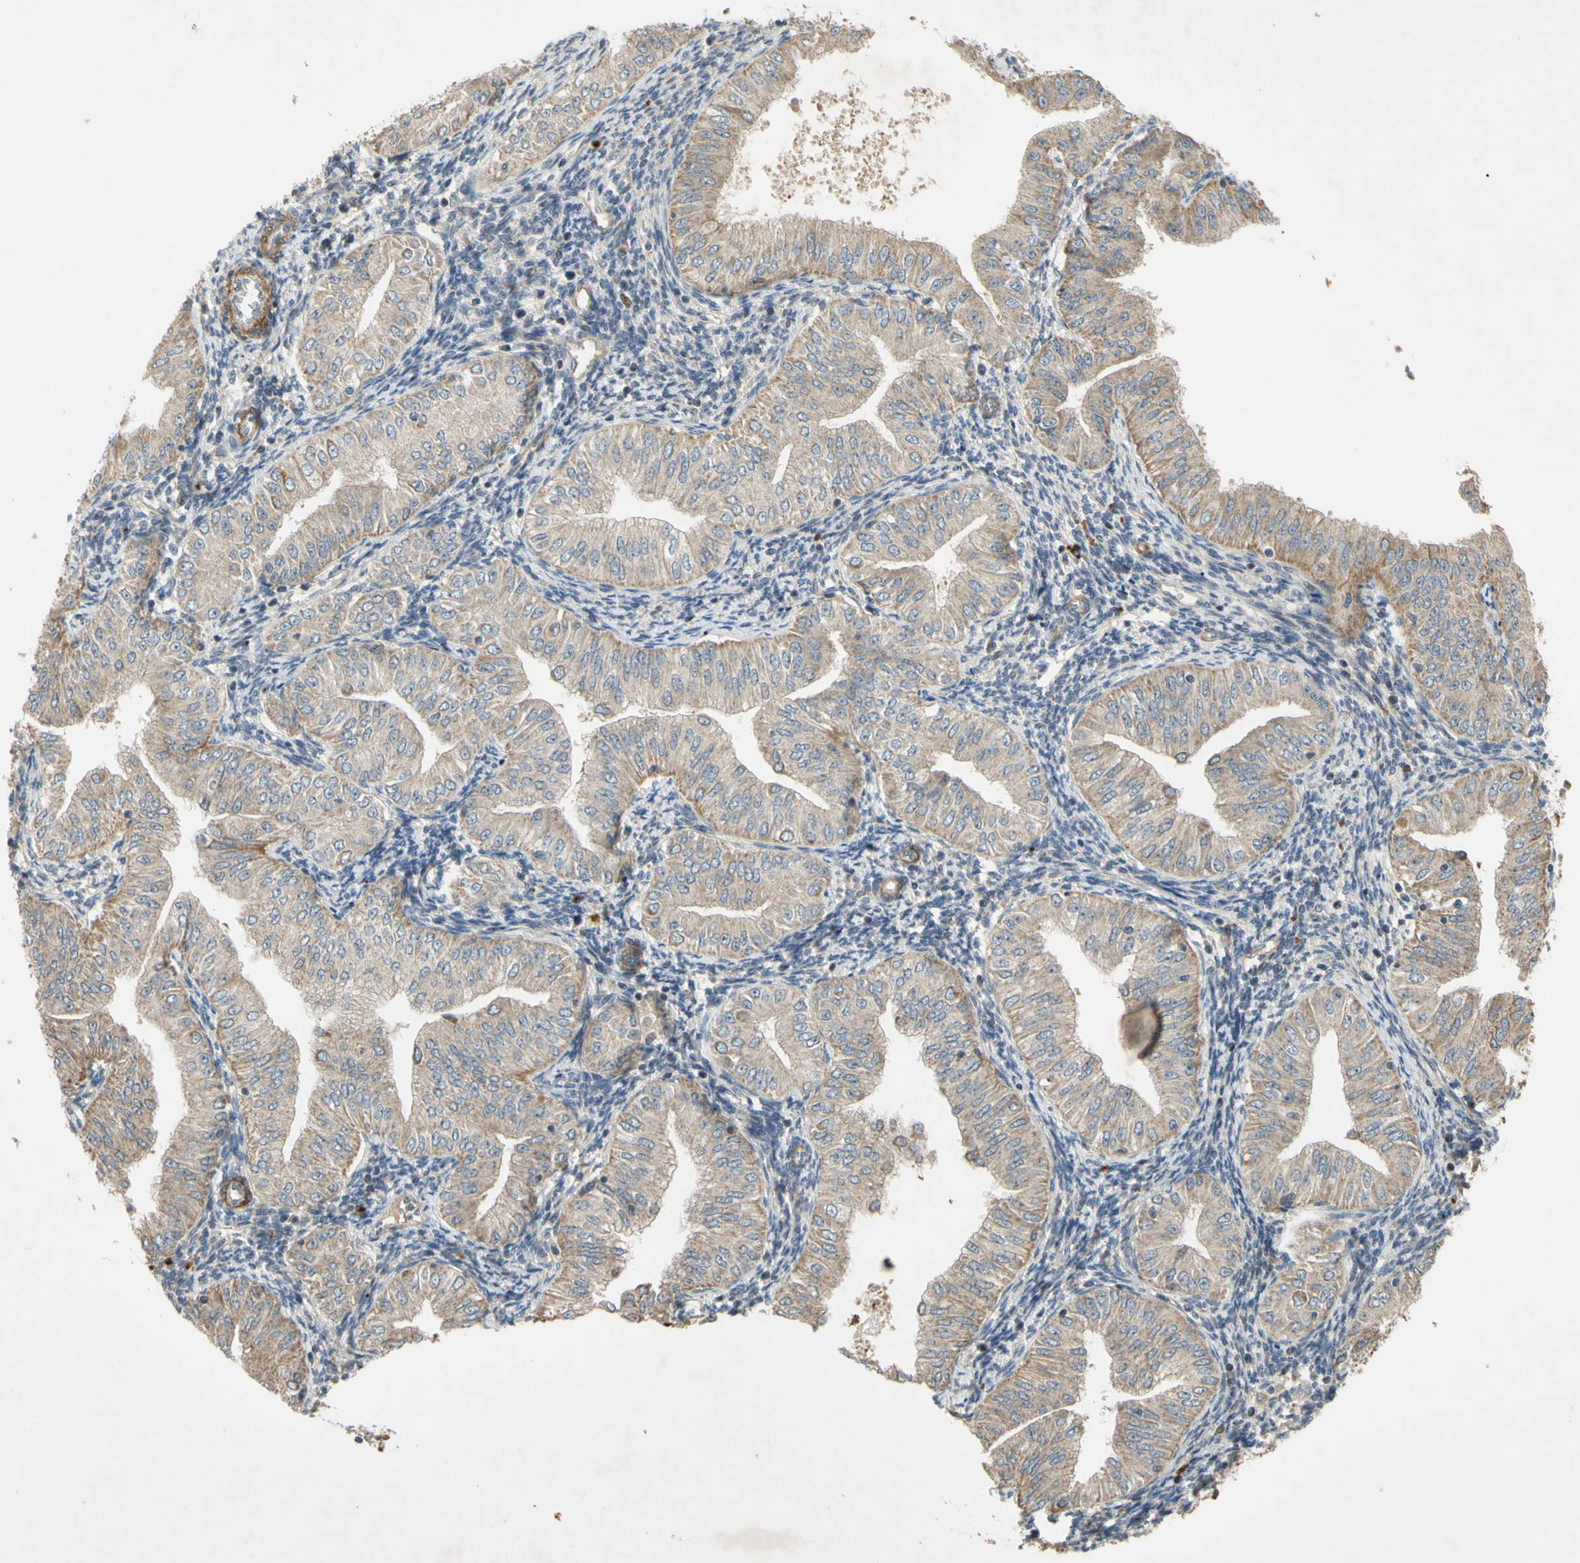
{"staining": {"intensity": "weak", "quantity": ">75%", "location": "cytoplasmic/membranous"}, "tissue": "endometrial cancer", "cell_type": "Tumor cells", "image_type": "cancer", "snomed": [{"axis": "morphology", "description": "Normal tissue, NOS"}, {"axis": "morphology", "description": "Adenocarcinoma, NOS"}, {"axis": "topography", "description": "Endometrium"}], "caption": "An immunohistochemistry photomicrograph of tumor tissue is shown. Protein staining in brown shows weak cytoplasmic/membranous positivity in endometrial cancer within tumor cells. The staining was performed using DAB (3,3'-diaminobenzidine) to visualize the protein expression in brown, while the nuclei were stained in blue with hematoxylin (Magnification: 20x).", "gene": "PARD6A", "patient": {"sex": "female", "age": 53}}